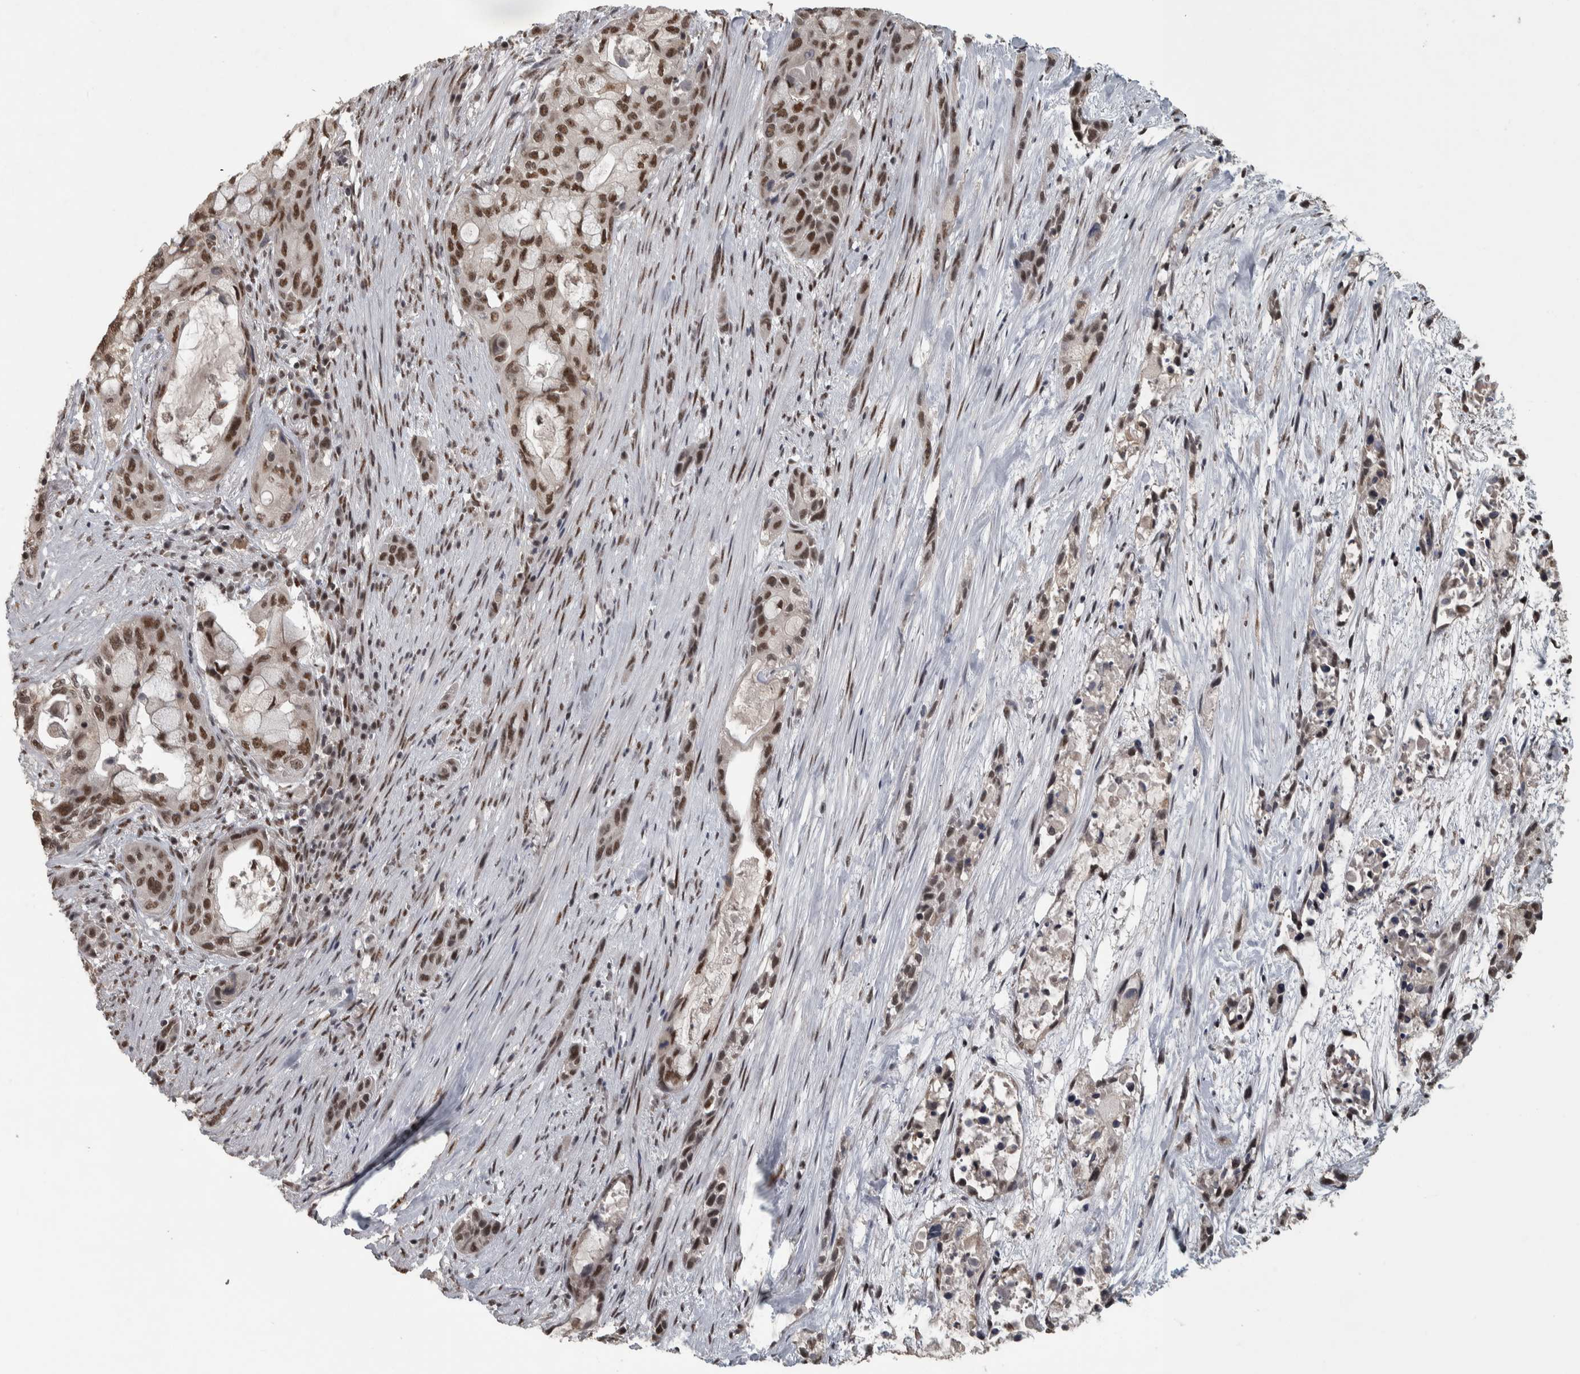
{"staining": {"intensity": "strong", "quantity": ">75%", "location": "nuclear"}, "tissue": "pancreatic cancer", "cell_type": "Tumor cells", "image_type": "cancer", "snomed": [{"axis": "morphology", "description": "Adenocarcinoma, NOS"}, {"axis": "topography", "description": "Pancreas"}], "caption": "DAB immunohistochemical staining of adenocarcinoma (pancreatic) shows strong nuclear protein positivity in approximately >75% of tumor cells.", "gene": "DDX42", "patient": {"sex": "male", "age": 53}}